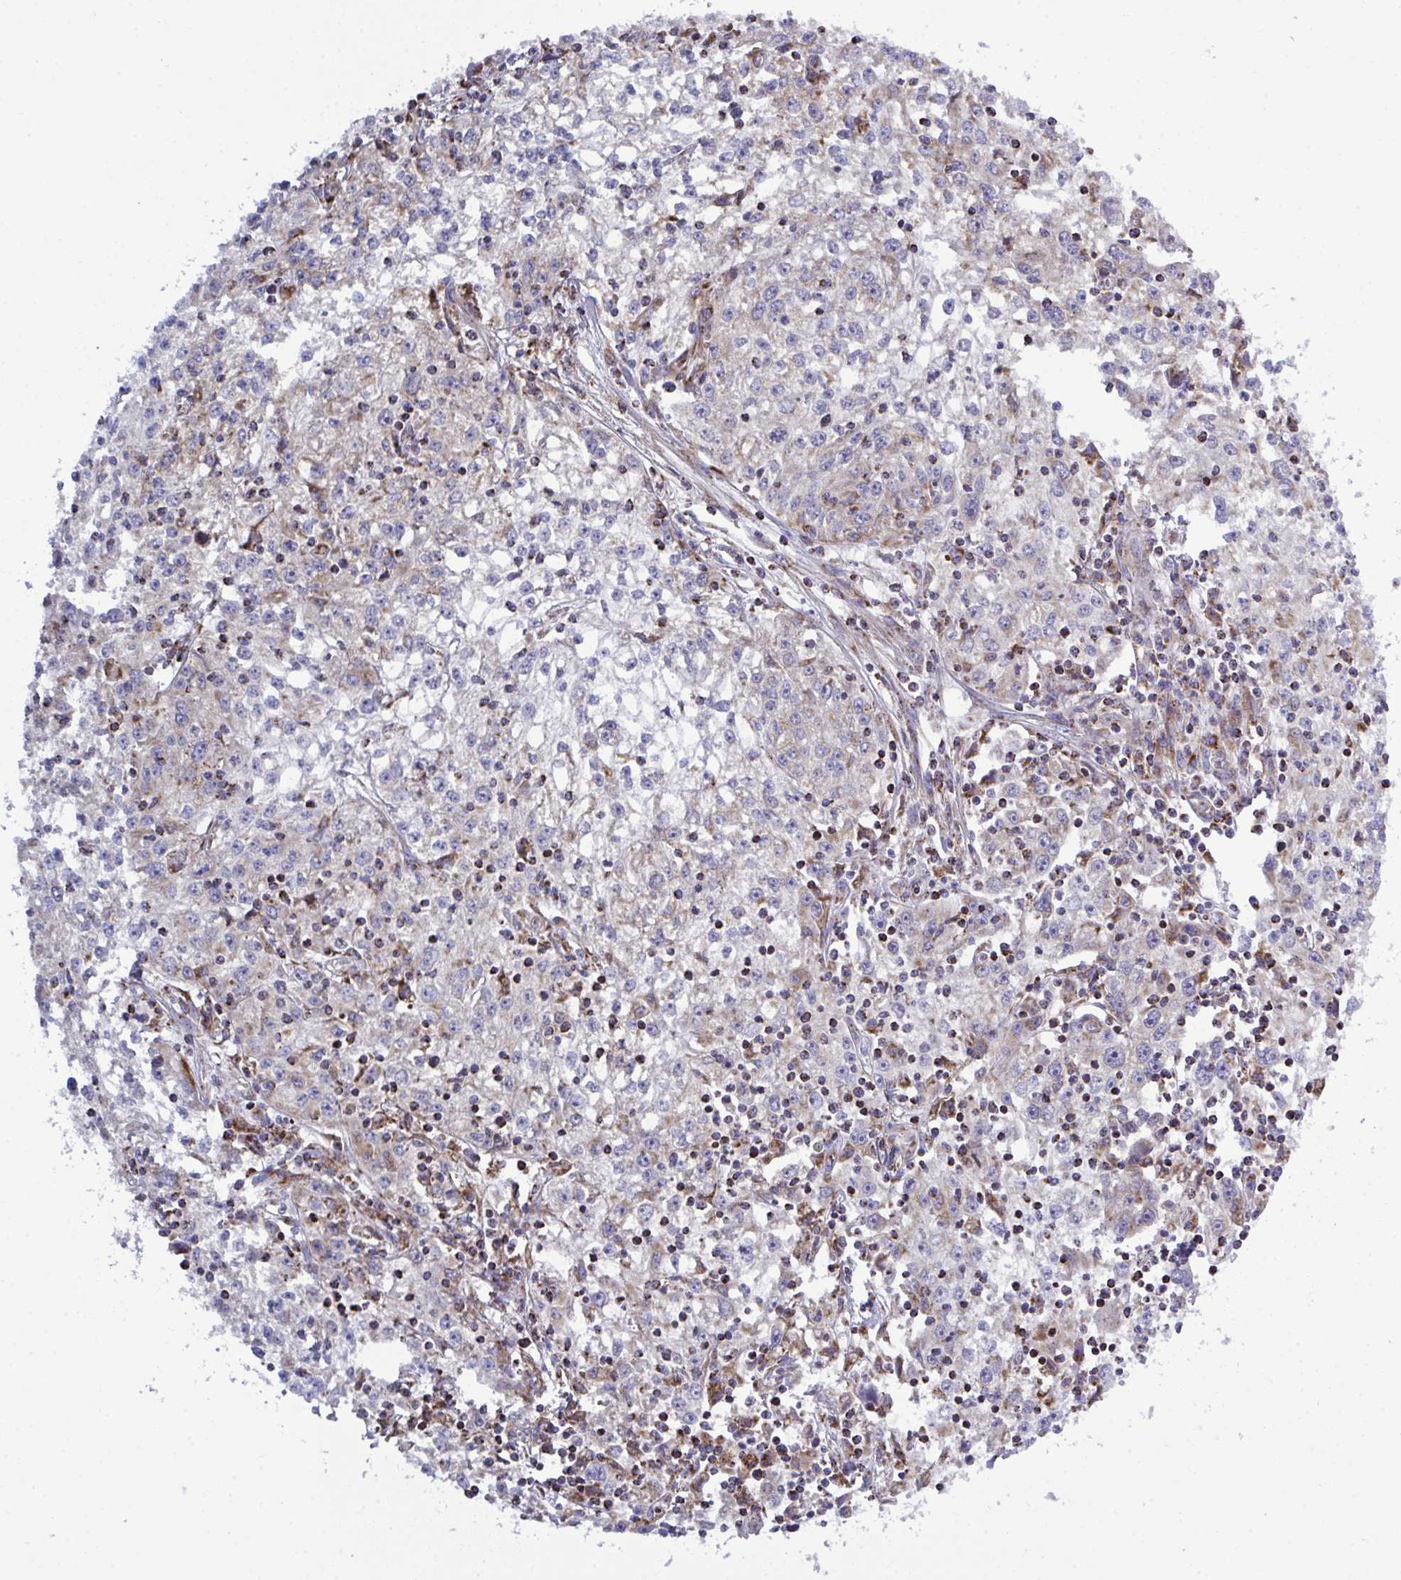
{"staining": {"intensity": "weak", "quantity": "<25%", "location": "cytoplasmic/membranous"}, "tissue": "cervical cancer", "cell_type": "Tumor cells", "image_type": "cancer", "snomed": [{"axis": "morphology", "description": "Squamous cell carcinoma, NOS"}, {"axis": "topography", "description": "Cervix"}], "caption": "Human squamous cell carcinoma (cervical) stained for a protein using immunohistochemistry demonstrates no positivity in tumor cells.", "gene": "CSDE1", "patient": {"sex": "female", "age": 85}}